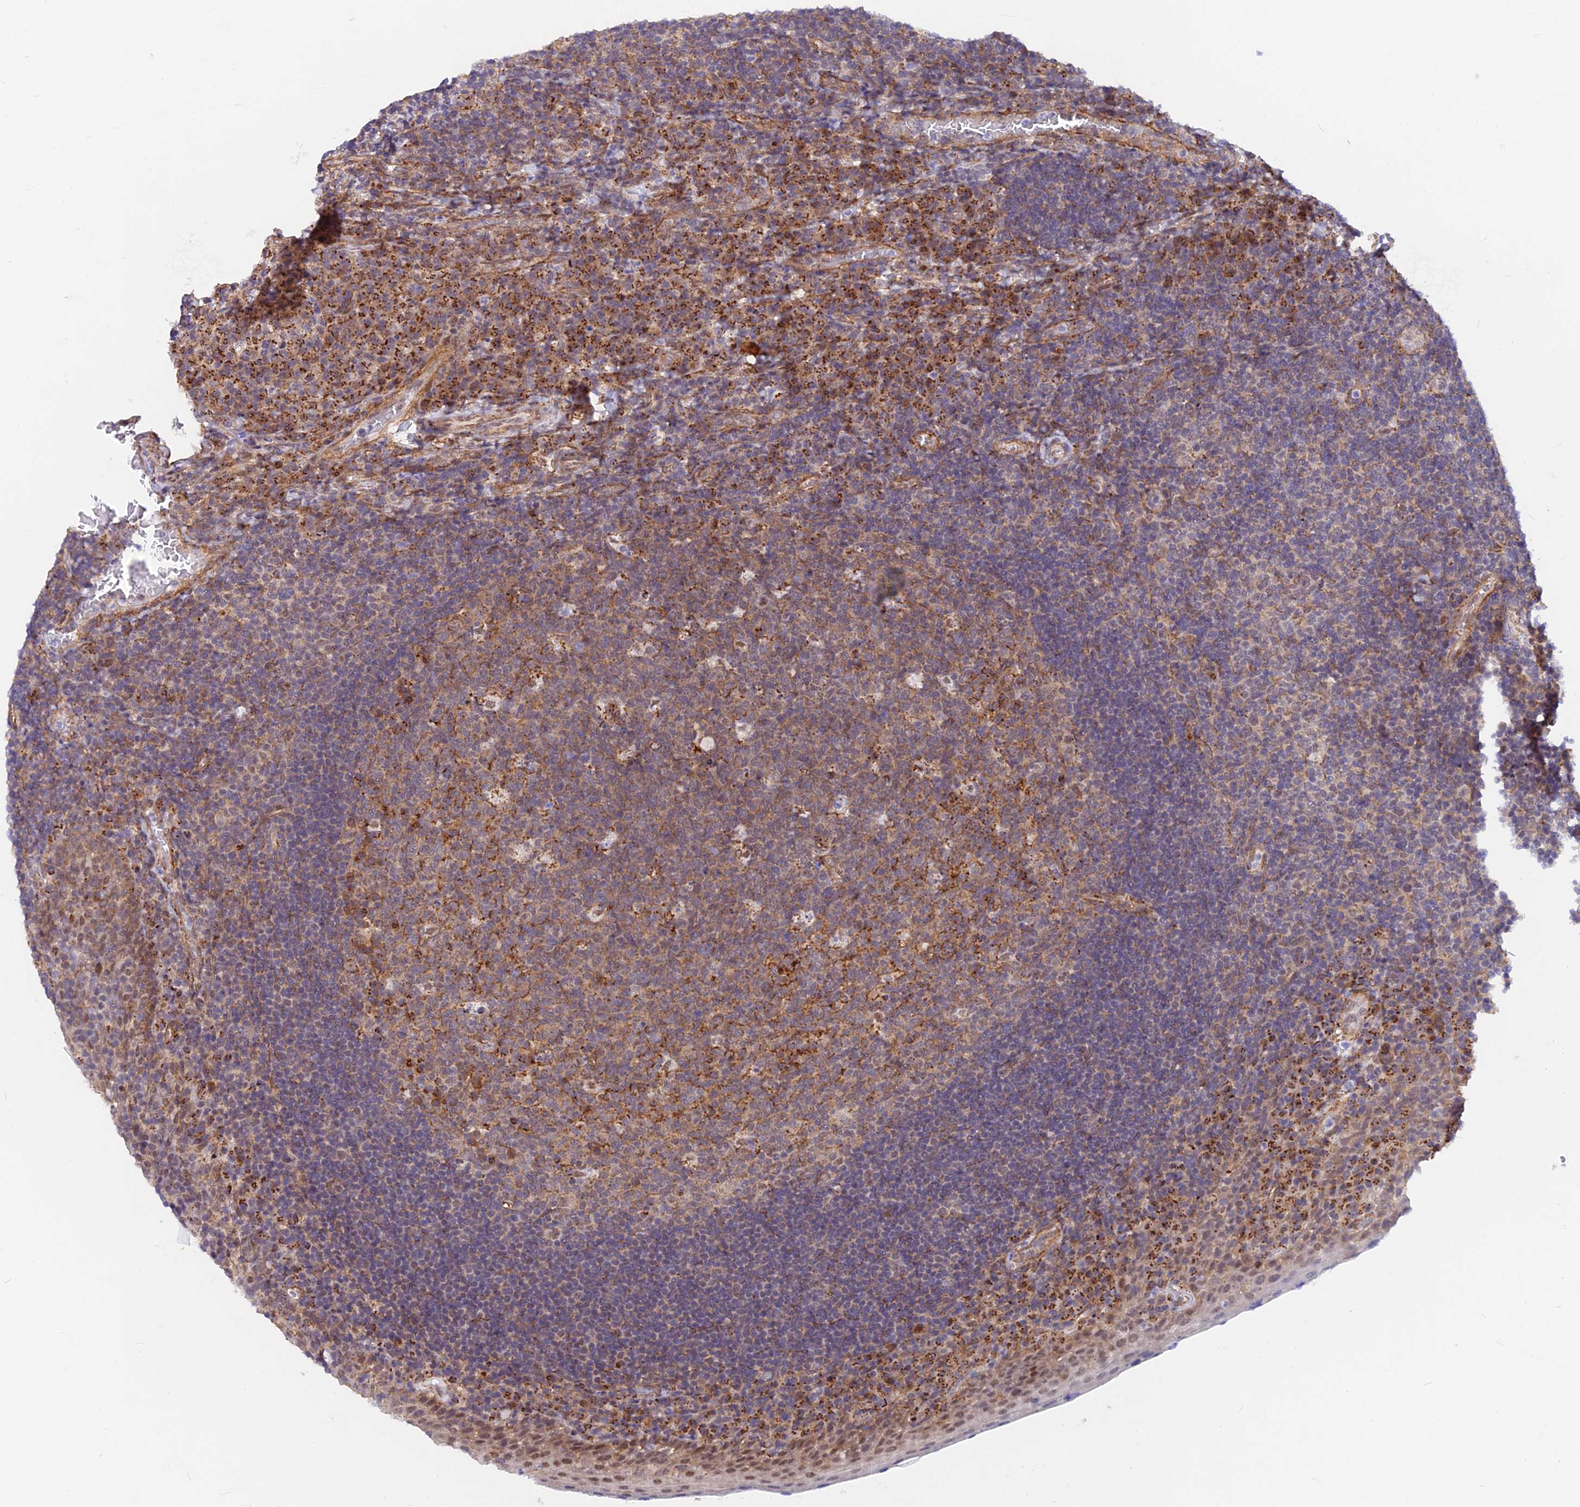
{"staining": {"intensity": "moderate", "quantity": ">75%", "location": "cytoplasmic/membranous,nuclear"}, "tissue": "tonsil", "cell_type": "Germinal center cells", "image_type": "normal", "snomed": [{"axis": "morphology", "description": "Normal tissue, NOS"}, {"axis": "topography", "description": "Tonsil"}], "caption": "Immunohistochemistry (IHC) of benign human tonsil exhibits medium levels of moderate cytoplasmic/membranous,nuclear staining in approximately >75% of germinal center cells. (brown staining indicates protein expression, while blue staining denotes nuclei).", "gene": "VSTM2L", "patient": {"sex": "male", "age": 17}}